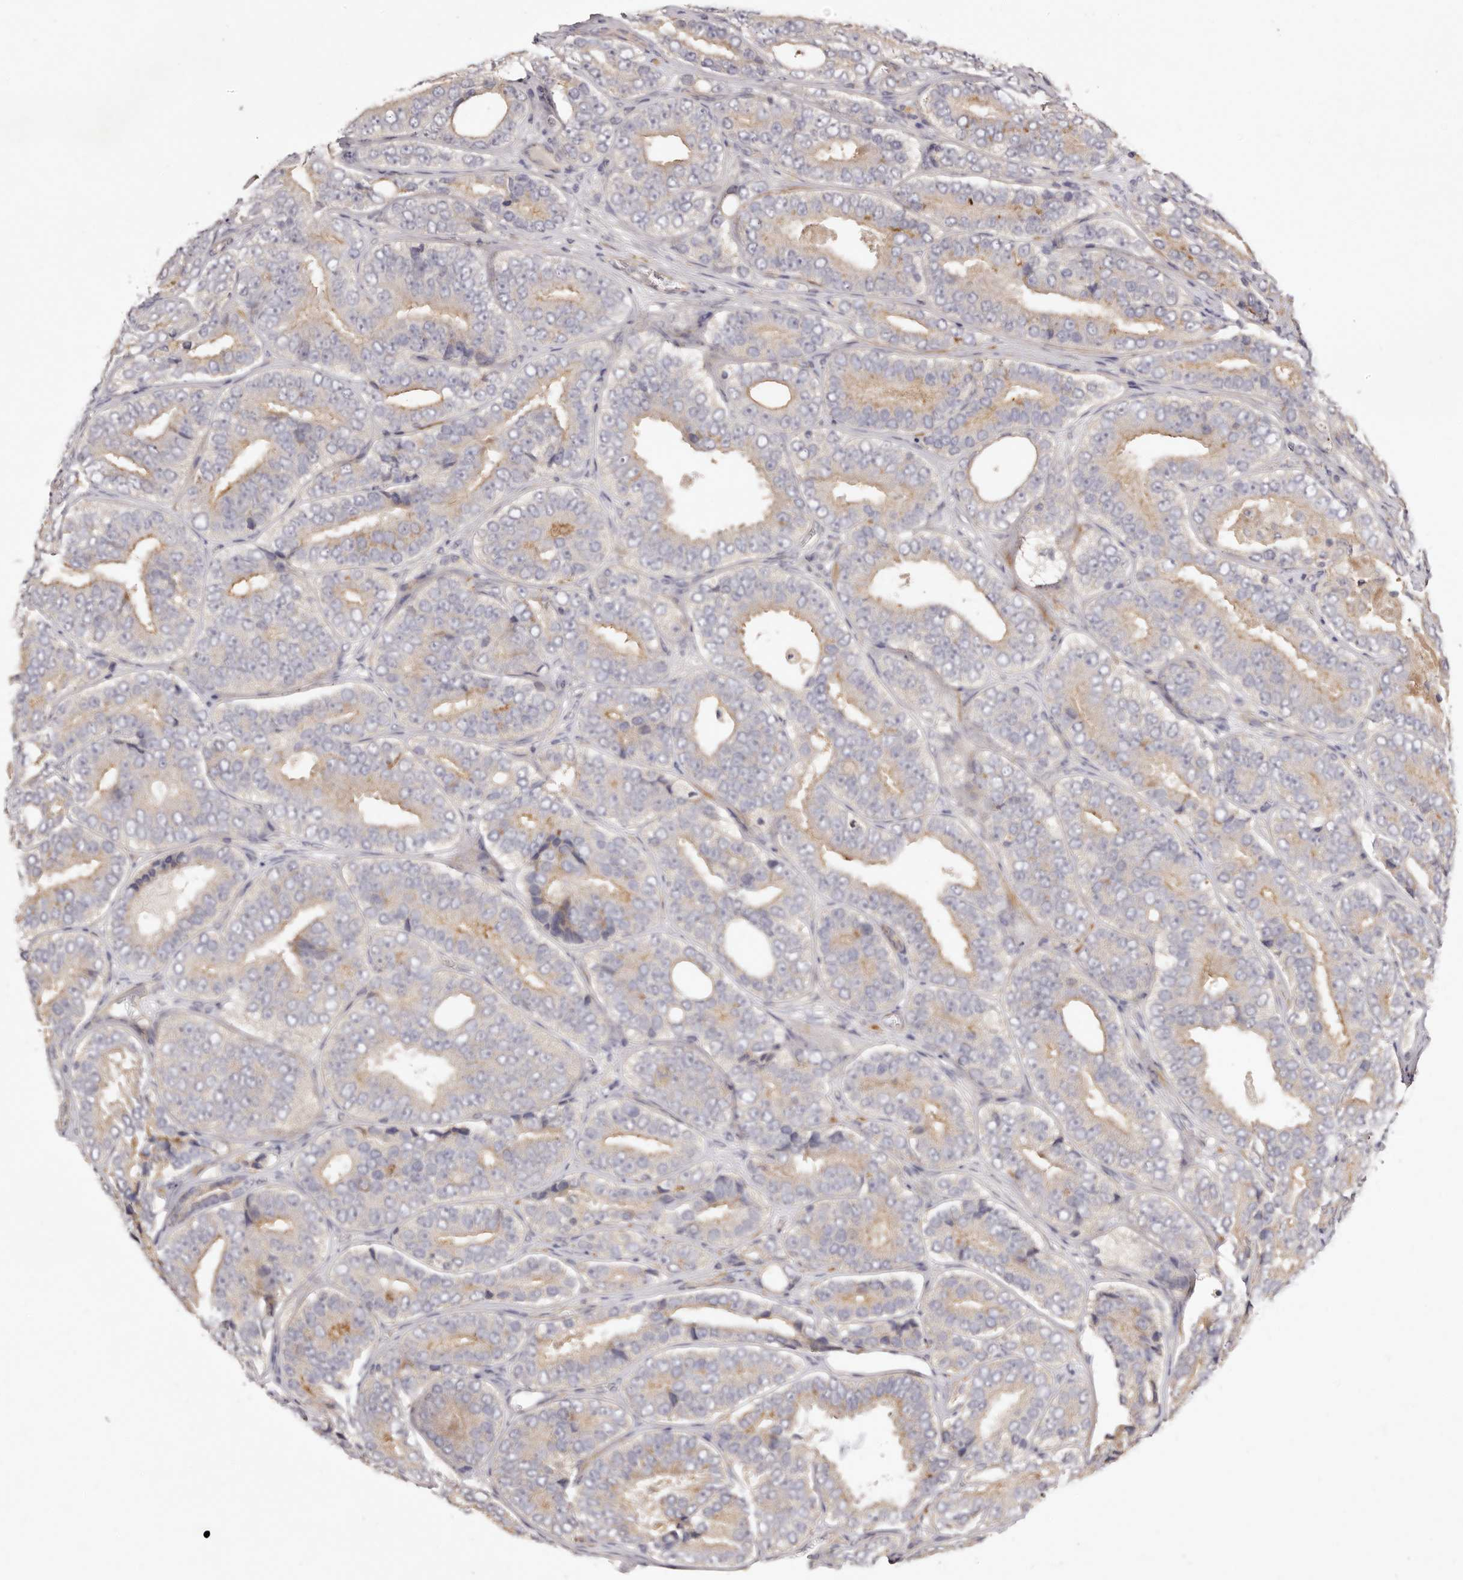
{"staining": {"intensity": "moderate", "quantity": "<25%", "location": "cytoplasmic/membranous"}, "tissue": "prostate cancer", "cell_type": "Tumor cells", "image_type": "cancer", "snomed": [{"axis": "morphology", "description": "Adenocarcinoma, High grade"}, {"axis": "topography", "description": "Prostate"}], "caption": "IHC staining of prostate cancer (high-grade adenocarcinoma), which exhibits low levels of moderate cytoplasmic/membranous positivity in approximately <25% of tumor cells indicating moderate cytoplasmic/membranous protein positivity. The staining was performed using DAB (brown) for protein detection and nuclei were counterstained in hematoxylin (blue).", "gene": "ADAMTS9", "patient": {"sex": "male", "age": 56}}